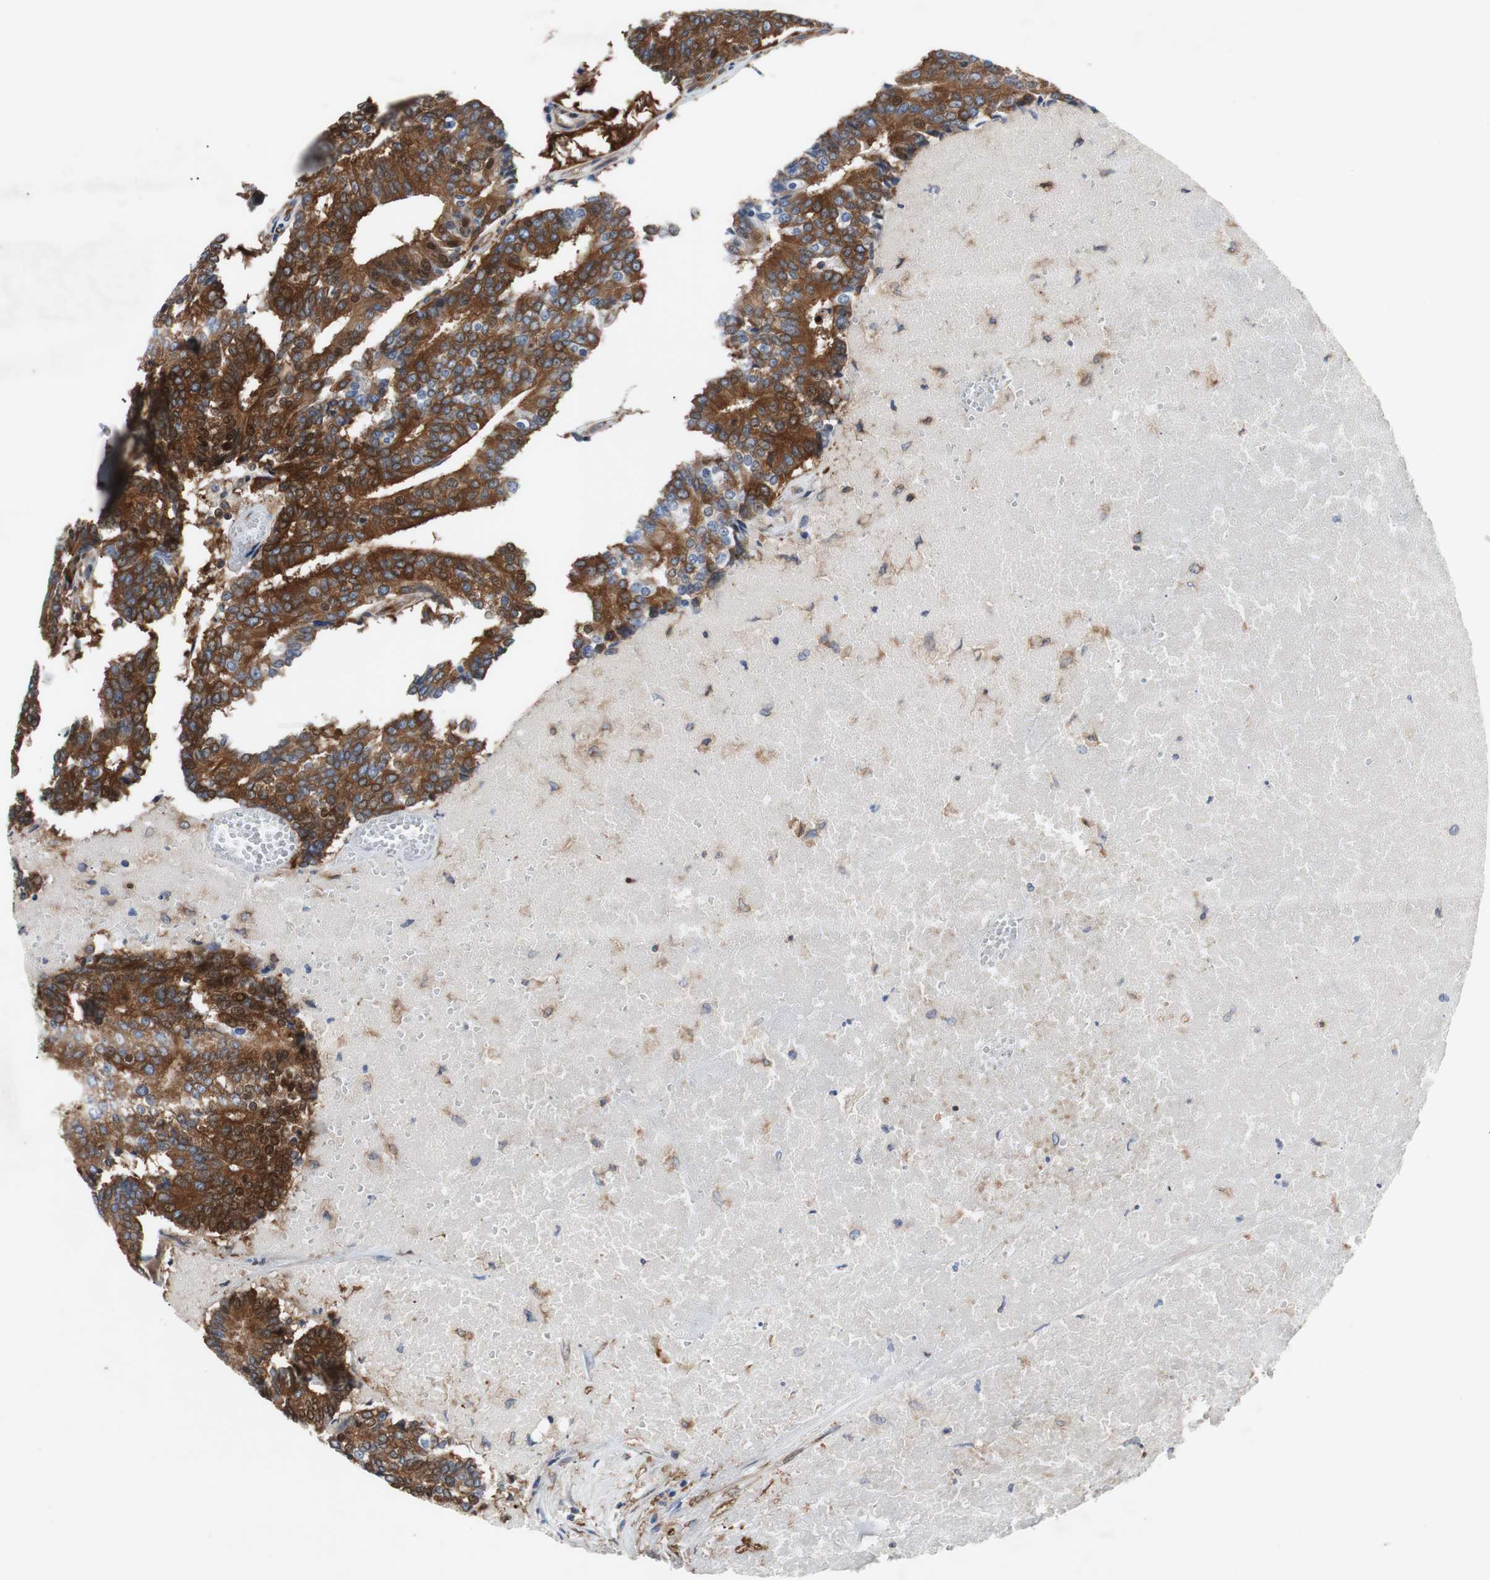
{"staining": {"intensity": "strong", "quantity": ">75%", "location": "cytoplasmic/membranous"}, "tissue": "prostate cancer", "cell_type": "Tumor cells", "image_type": "cancer", "snomed": [{"axis": "morphology", "description": "Adenocarcinoma, High grade"}, {"axis": "topography", "description": "Prostate"}], "caption": "Strong cytoplasmic/membranous staining is identified in about >75% of tumor cells in prostate high-grade adenocarcinoma.", "gene": "GYS1", "patient": {"sex": "male", "age": 55}}